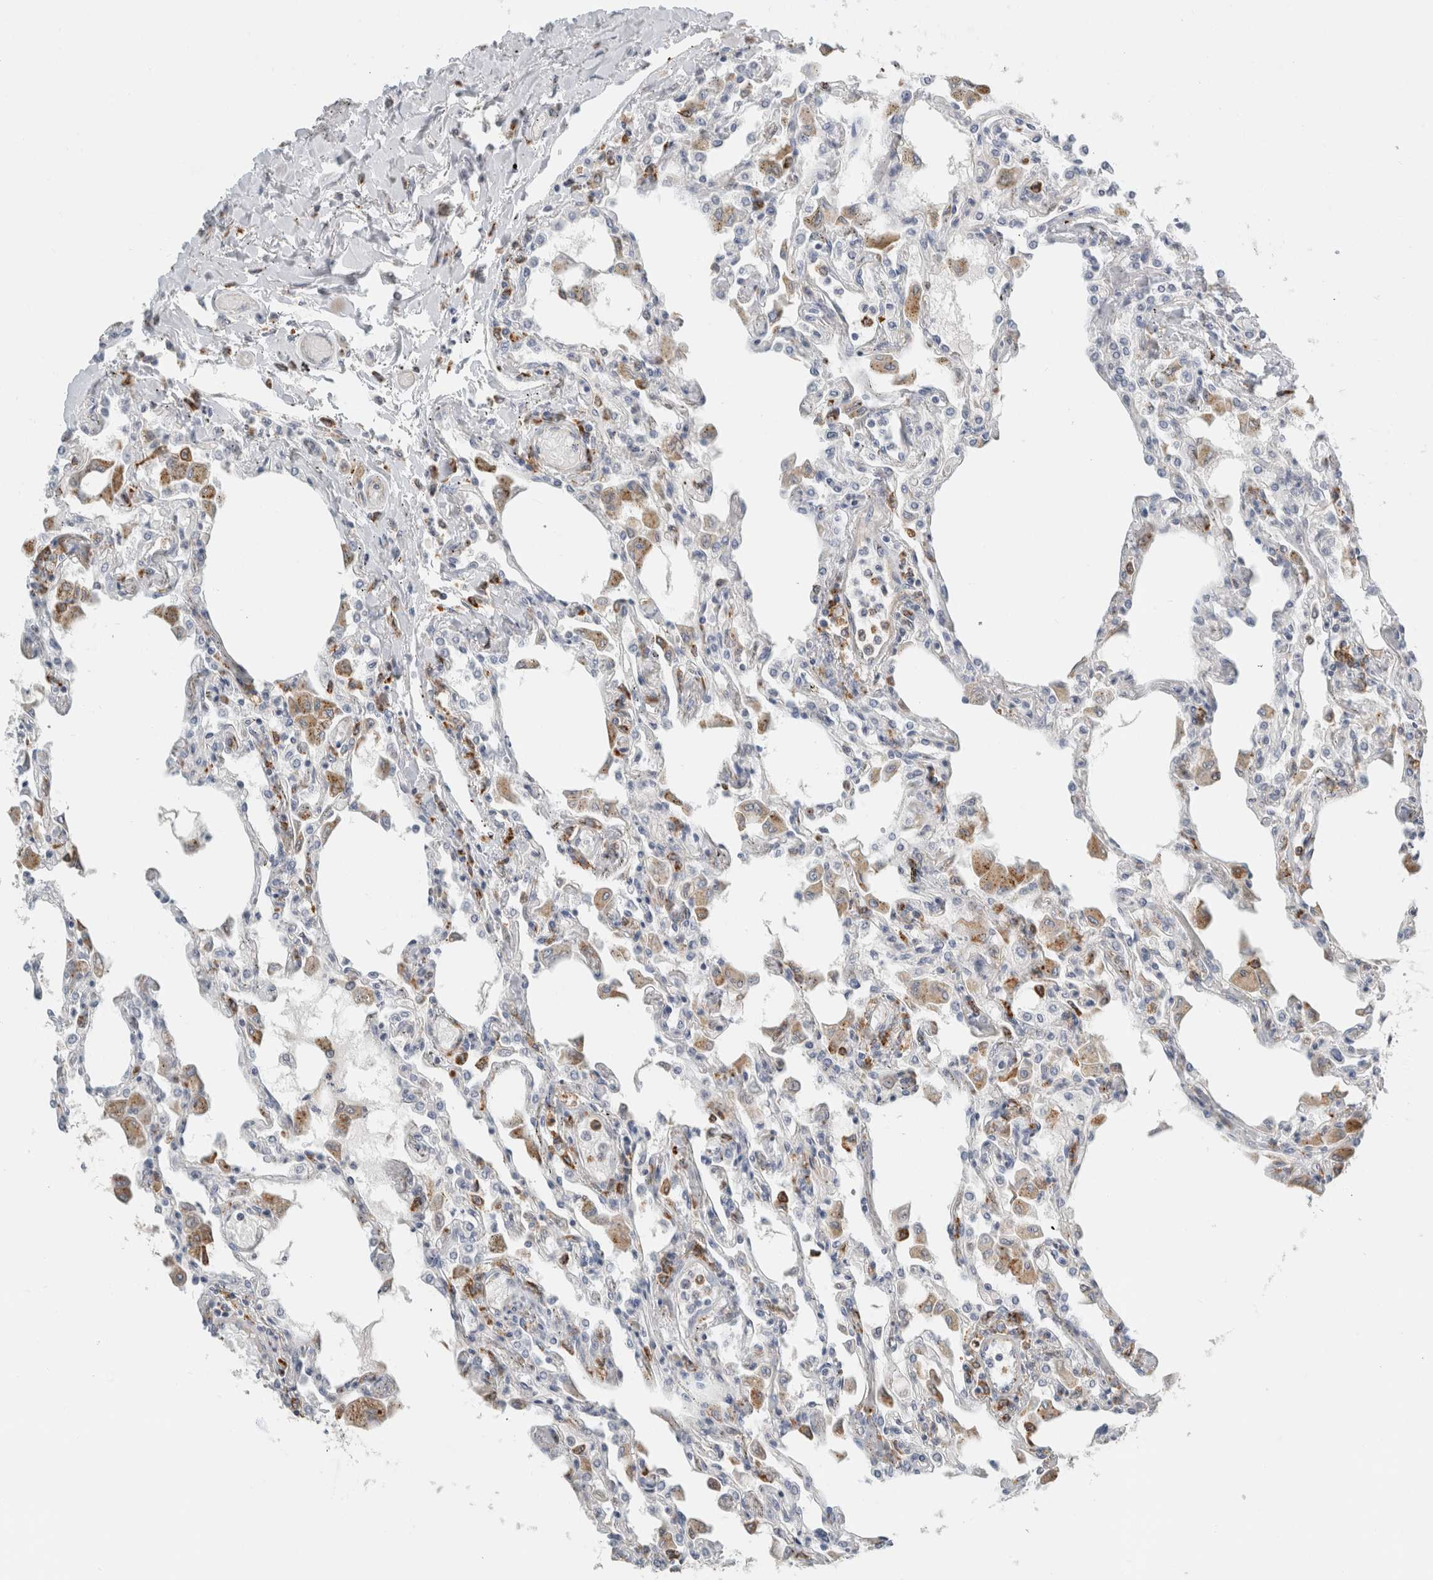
{"staining": {"intensity": "weak", "quantity": "<25%", "location": "cytoplasmic/membranous"}, "tissue": "lung", "cell_type": "Alveolar cells", "image_type": "normal", "snomed": [{"axis": "morphology", "description": "Normal tissue, NOS"}, {"axis": "topography", "description": "Bronchus"}, {"axis": "topography", "description": "Lung"}], "caption": "High power microscopy photomicrograph of an immunohistochemistry image of benign lung, revealing no significant expression in alveolar cells. The staining was performed using DAB (3,3'-diaminobenzidine) to visualize the protein expression in brown, while the nuclei were stained in blue with hematoxylin (Magnification: 20x).", "gene": "LY86", "patient": {"sex": "female", "age": 49}}